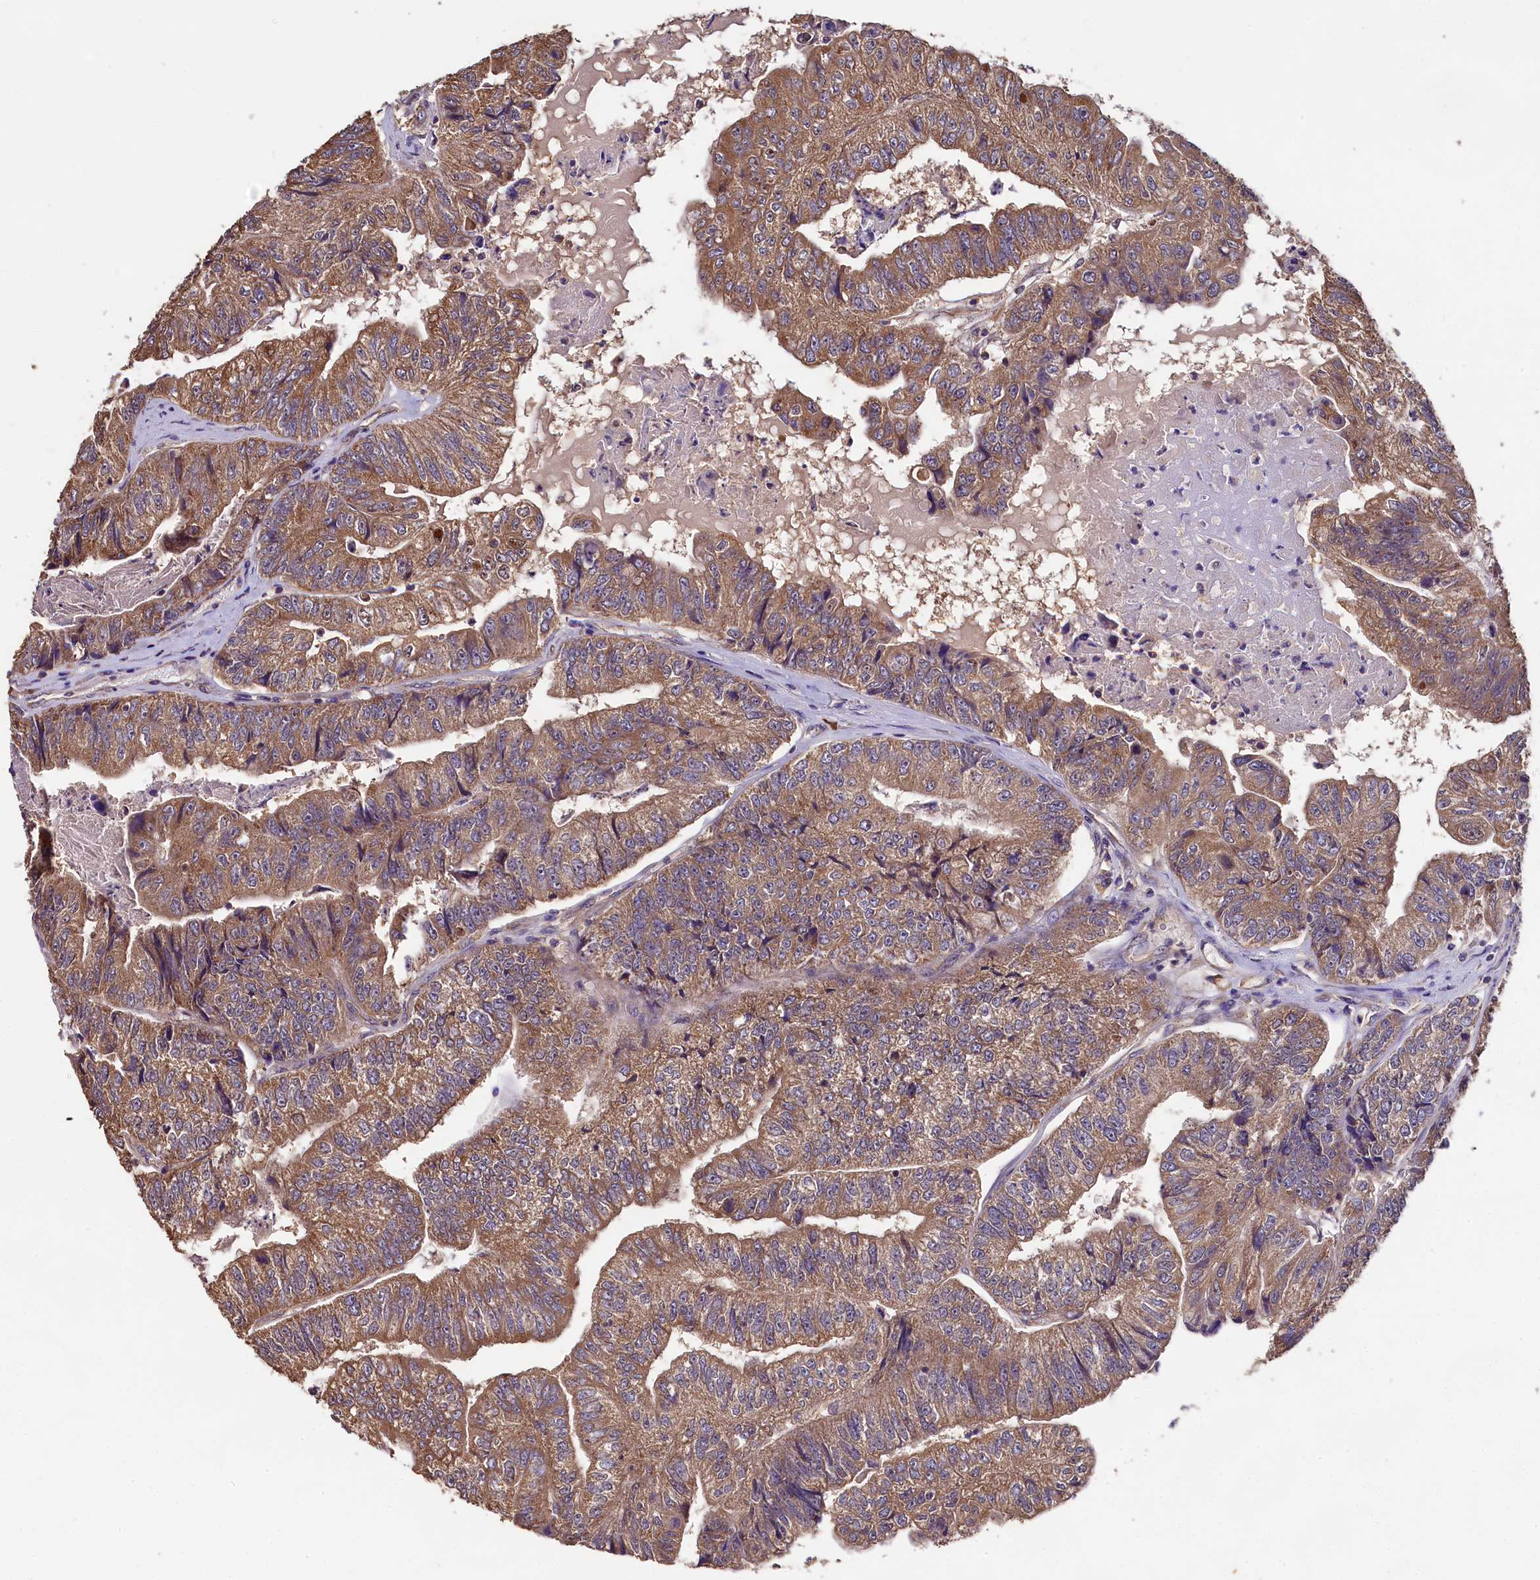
{"staining": {"intensity": "moderate", "quantity": ">75%", "location": "cytoplasmic/membranous"}, "tissue": "colorectal cancer", "cell_type": "Tumor cells", "image_type": "cancer", "snomed": [{"axis": "morphology", "description": "Adenocarcinoma, NOS"}, {"axis": "topography", "description": "Colon"}], "caption": "A medium amount of moderate cytoplasmic/membranous expression is appreciated in approximately >75% of tumor cells in colorectal cancer (adenocarcinoma) tissue.", "gene": "ENKD1", "patient": {"sex": "female", "age": 67}}